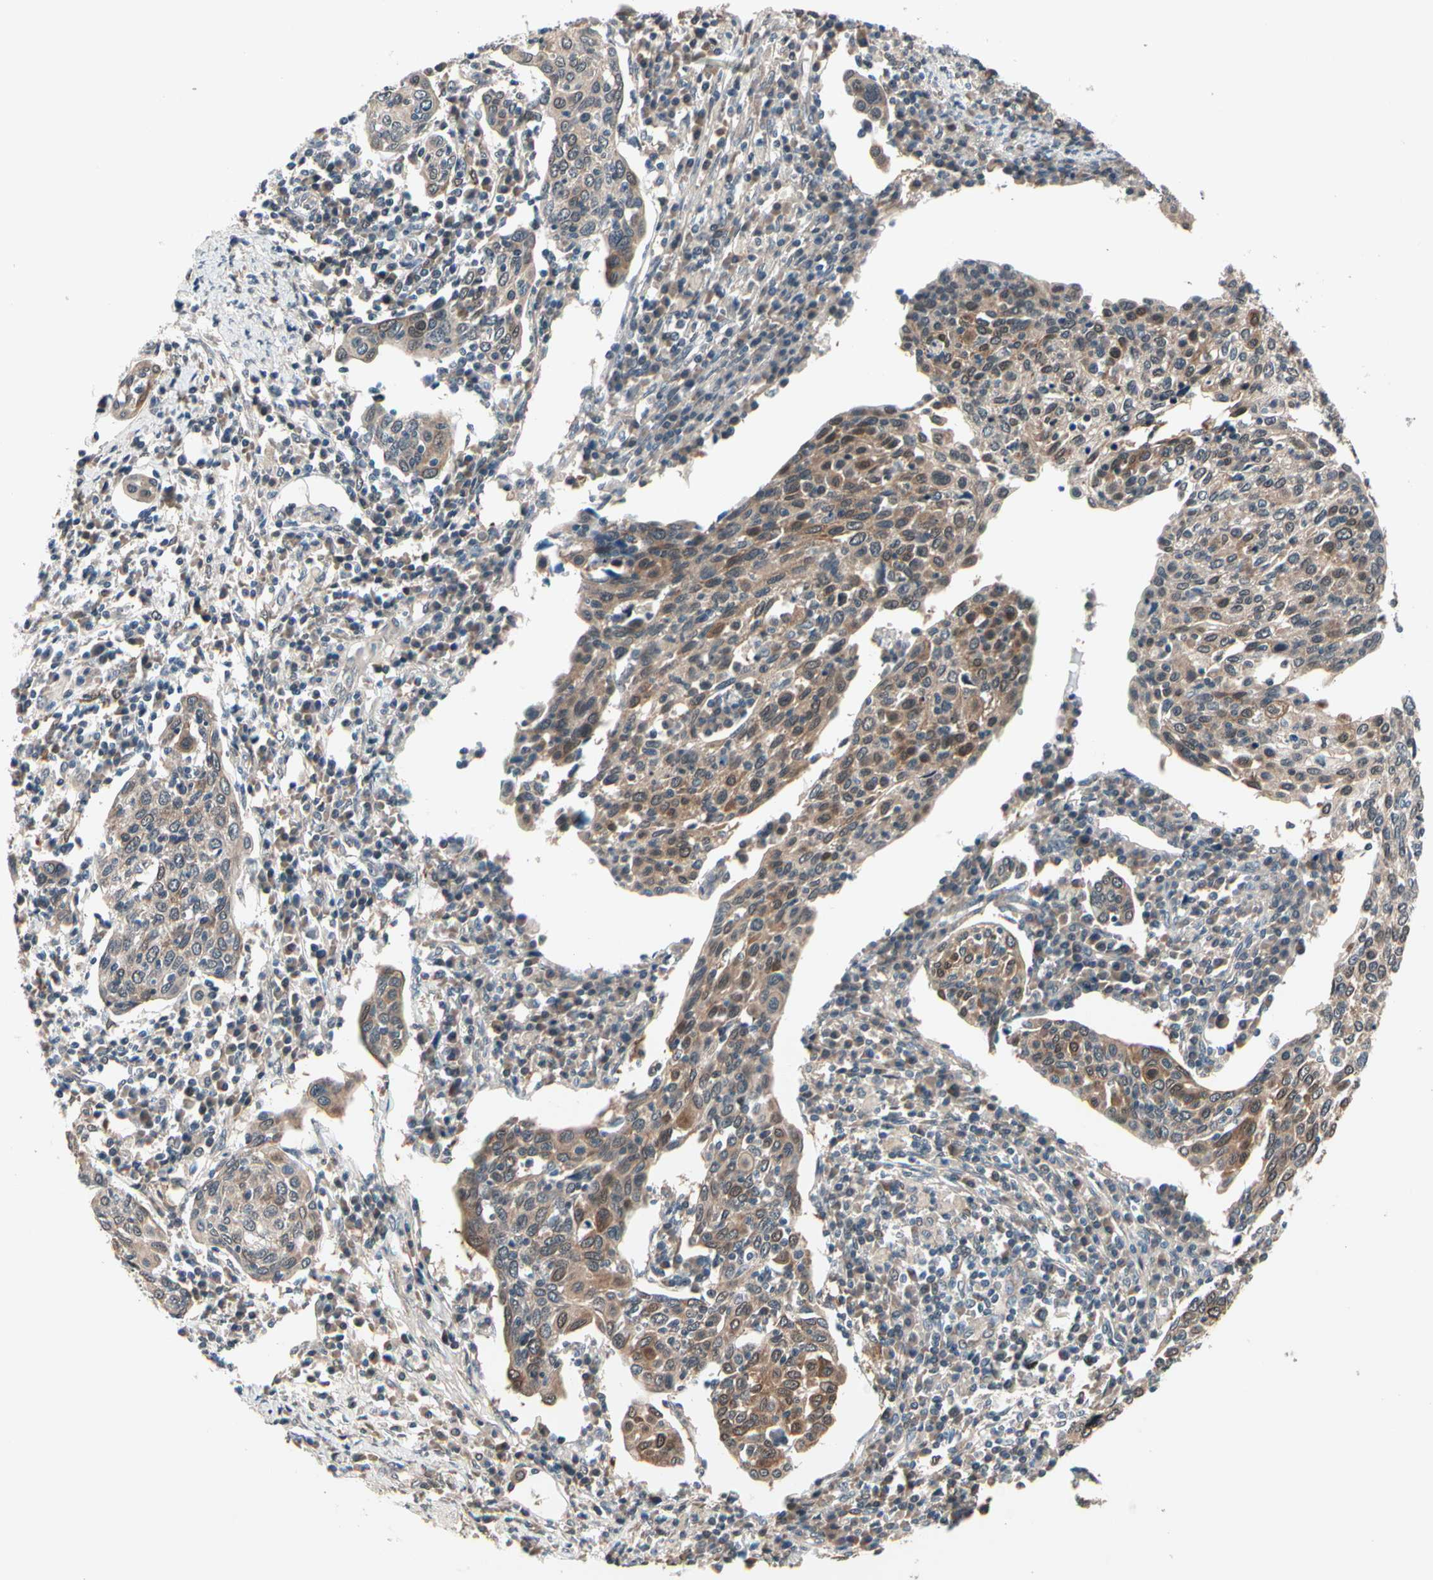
{"staining": {"intensity": "moderate", "quantity": "25%-75%", "location": "cytoplasmic/membranous,nuclear"}, "tissue": "cervical cancer", "cell_type": "Tumor cells", "image_type": "cancer", "snomed": [{"axis": "morphology", "description": "Squamous cell carcinoma, NOS"}, {"axis": "topography", "description": "Cervix"}], "caption": "Human squamous cell carcinoma (cervical) stained with a brown dye displays moderate cytoplasmic/membranous and nuclear positive positivity in approximately 25%-75% of tumor cells.", "gene": "PRDX6", "patient": {"sex": "female", "age": 40}}